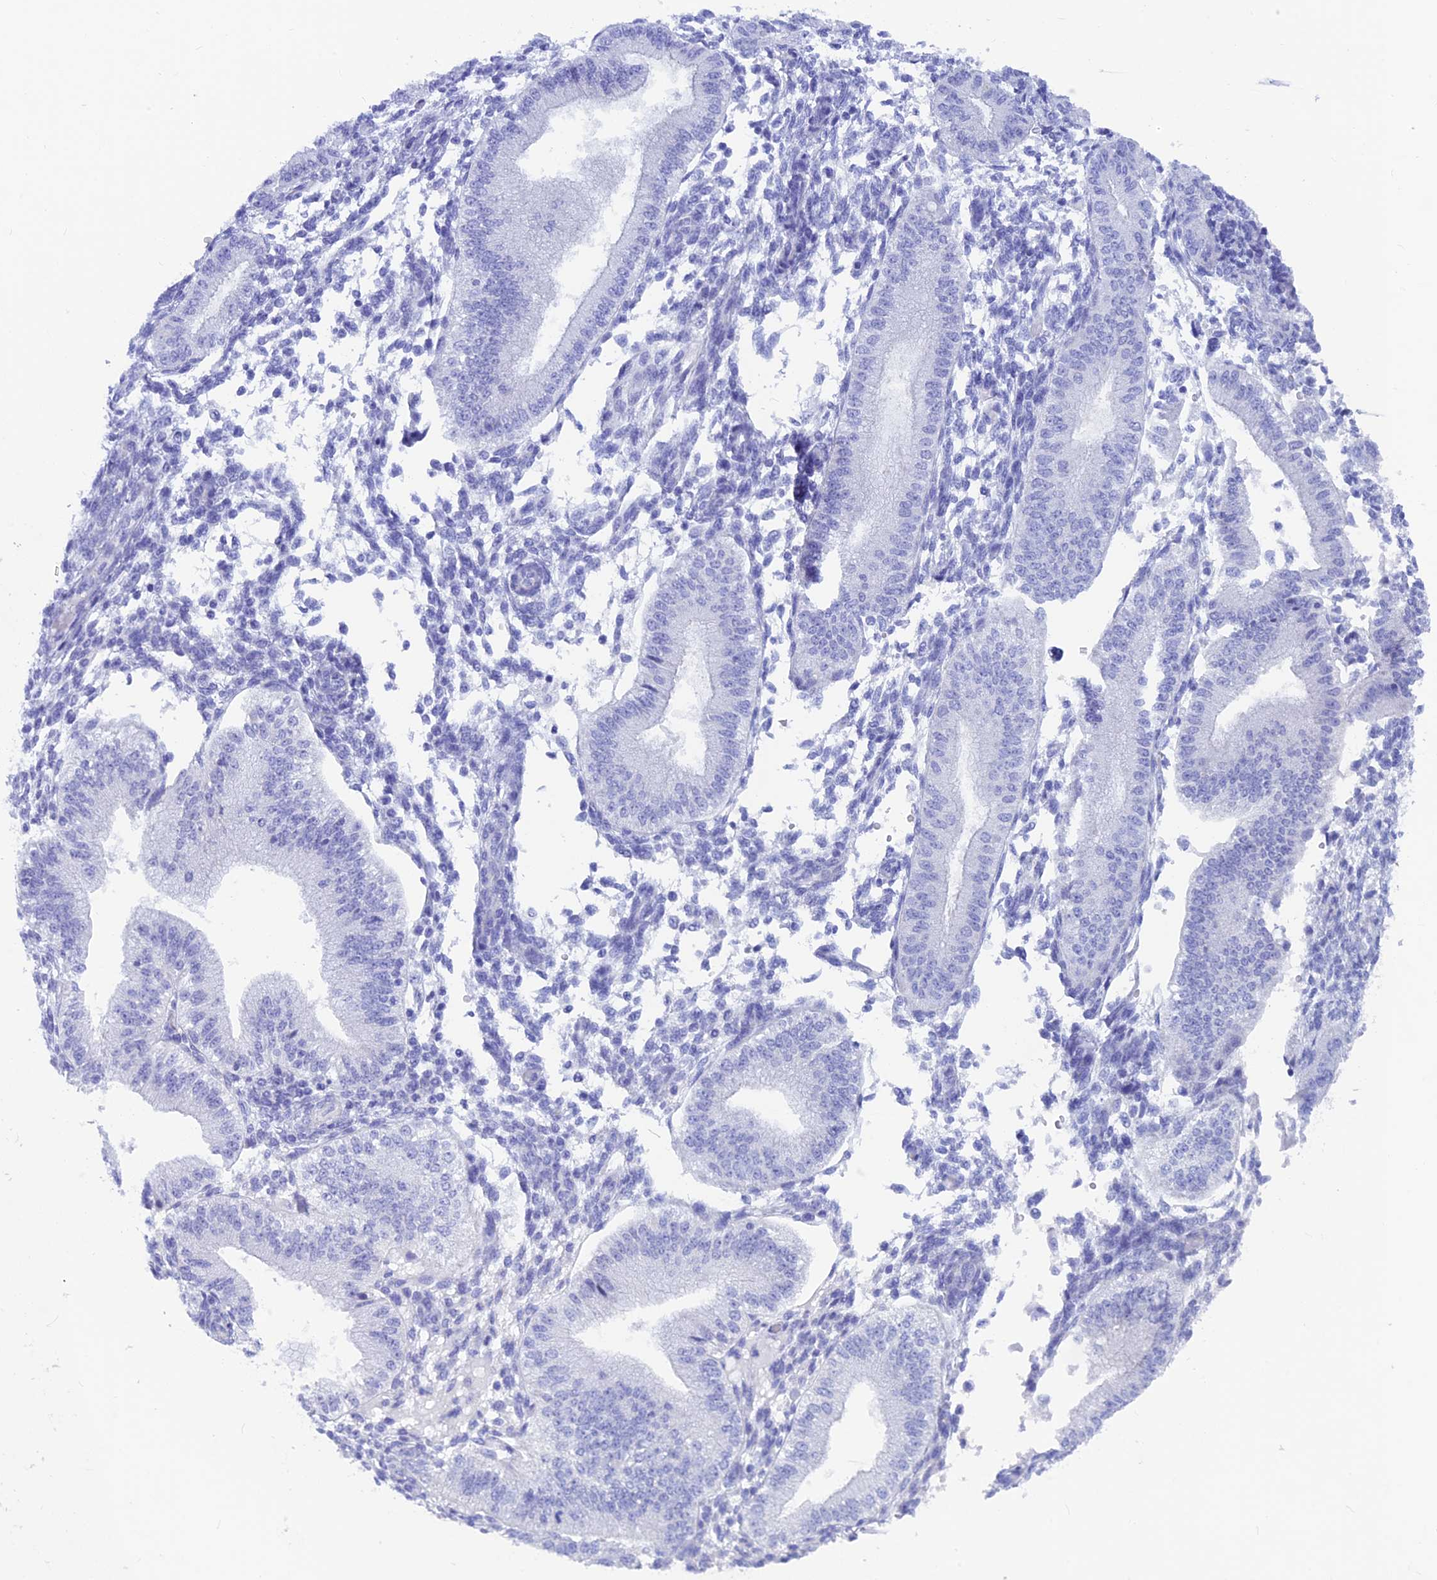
{"staining": {"intensity": "negative", "quantity": "none", "location": "none"}, "tissue": "endometrium", "cell_type": "Cells in endometrial stroma", "image_type": "normal", "snomed": [{"axis": "morphology", "description": "Normal tissue, NOS"}, {"axis": "topography", "description": "Endometrium"}], "caption": "A high-resolution micrograph shows immunohistochemistry (IHC) staining of benign endometrium, which demonstrates no significant positivity in cells in endometrial stroma.", "gene": "GNGT2", "patient": {"sex": "female", "age": 39}}